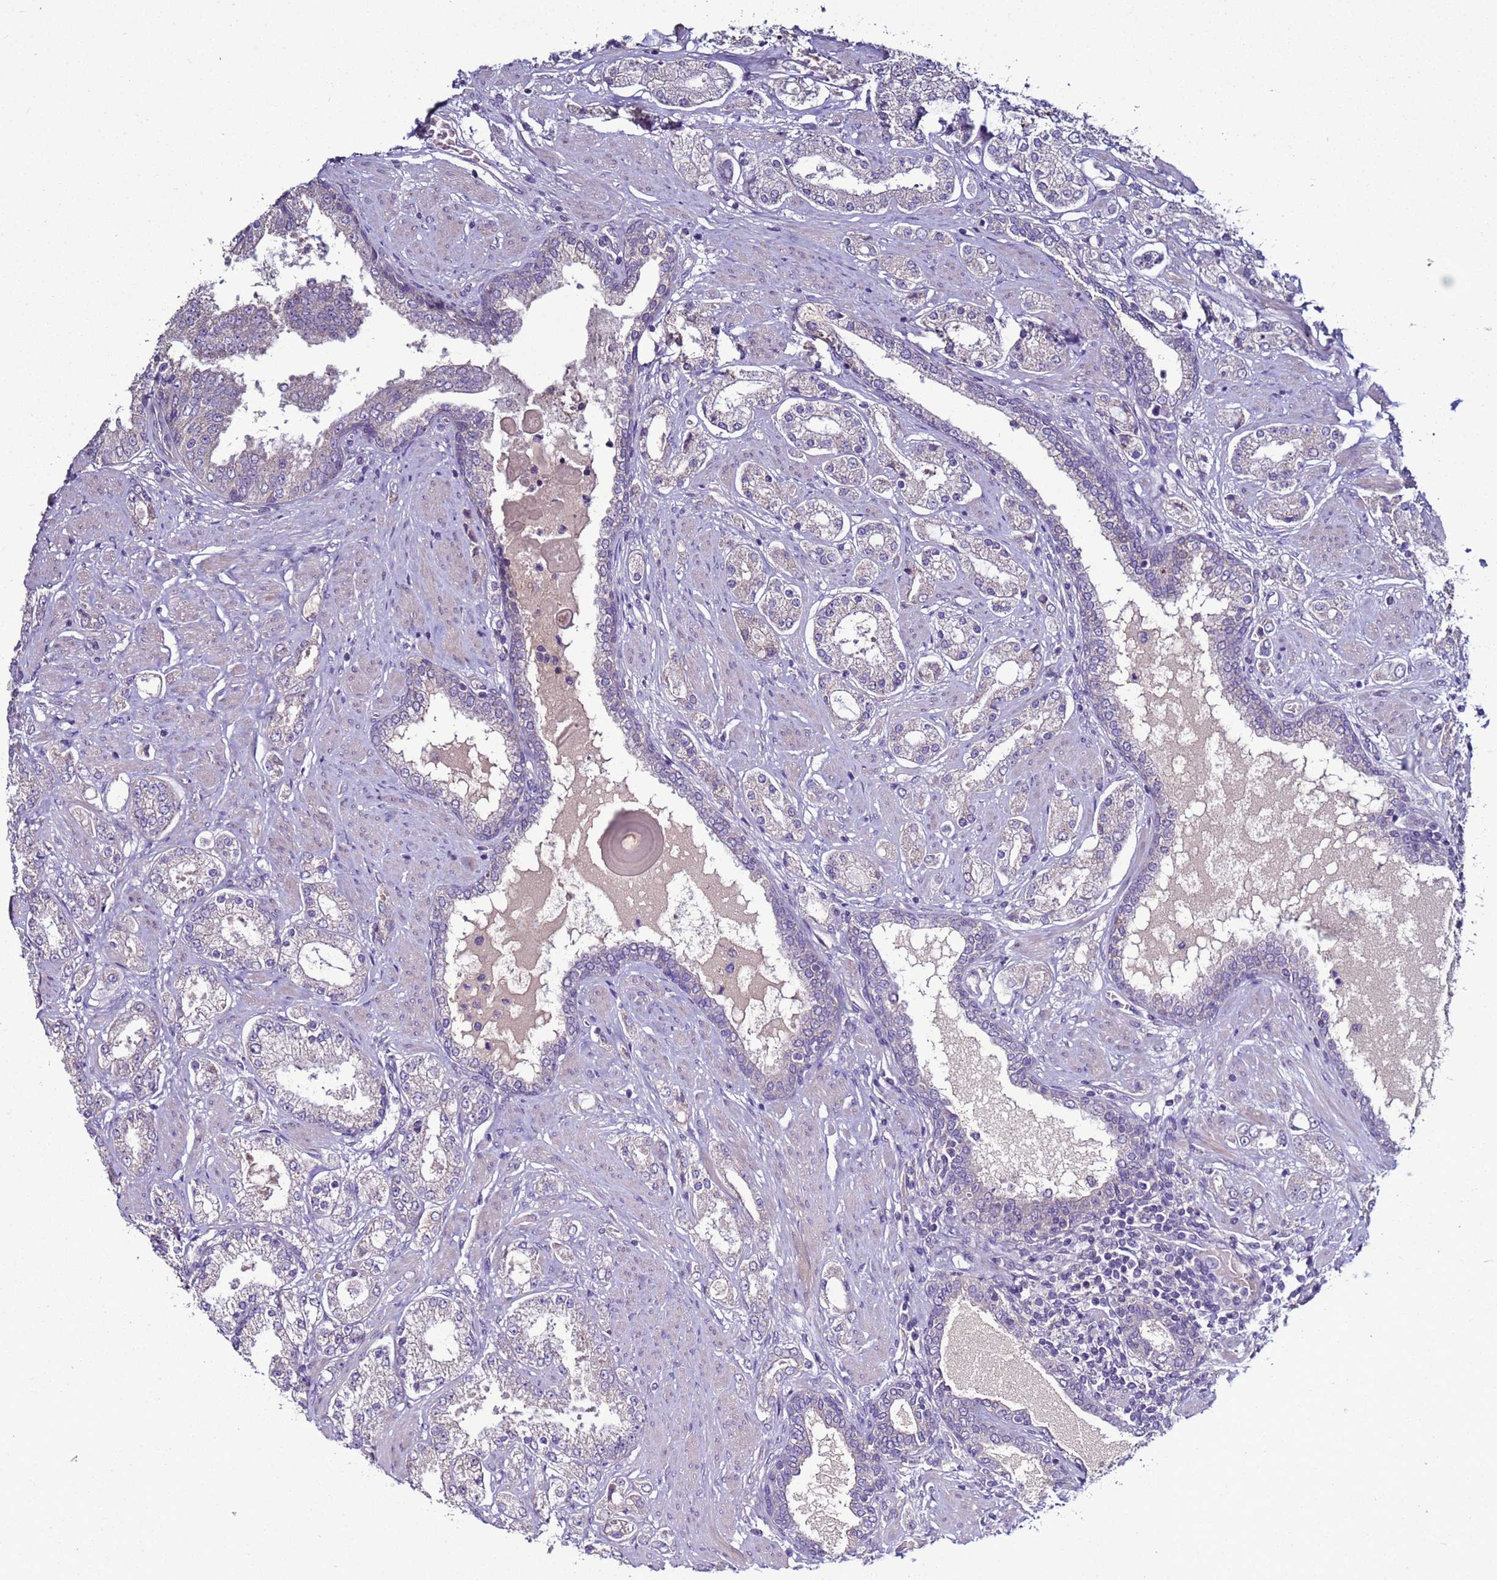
{"staining": {"intensity": "negative", "quantity": "none", "location": "none"}, "tissue": "prostate cancer", "cell_type": "Tumor cells", "image_type": "cancer", "snomed": [{"axis": "morphology", "description": "Adenocarcinoma, High grade"}, {"axis": "topography", "description": "Prostate"}], "caption": "Protein analysis of prostate cancer displays no significant positivity in tumor cells.", "gene": "RABL2B", "patient": {"sex": "male", "age": 68}}